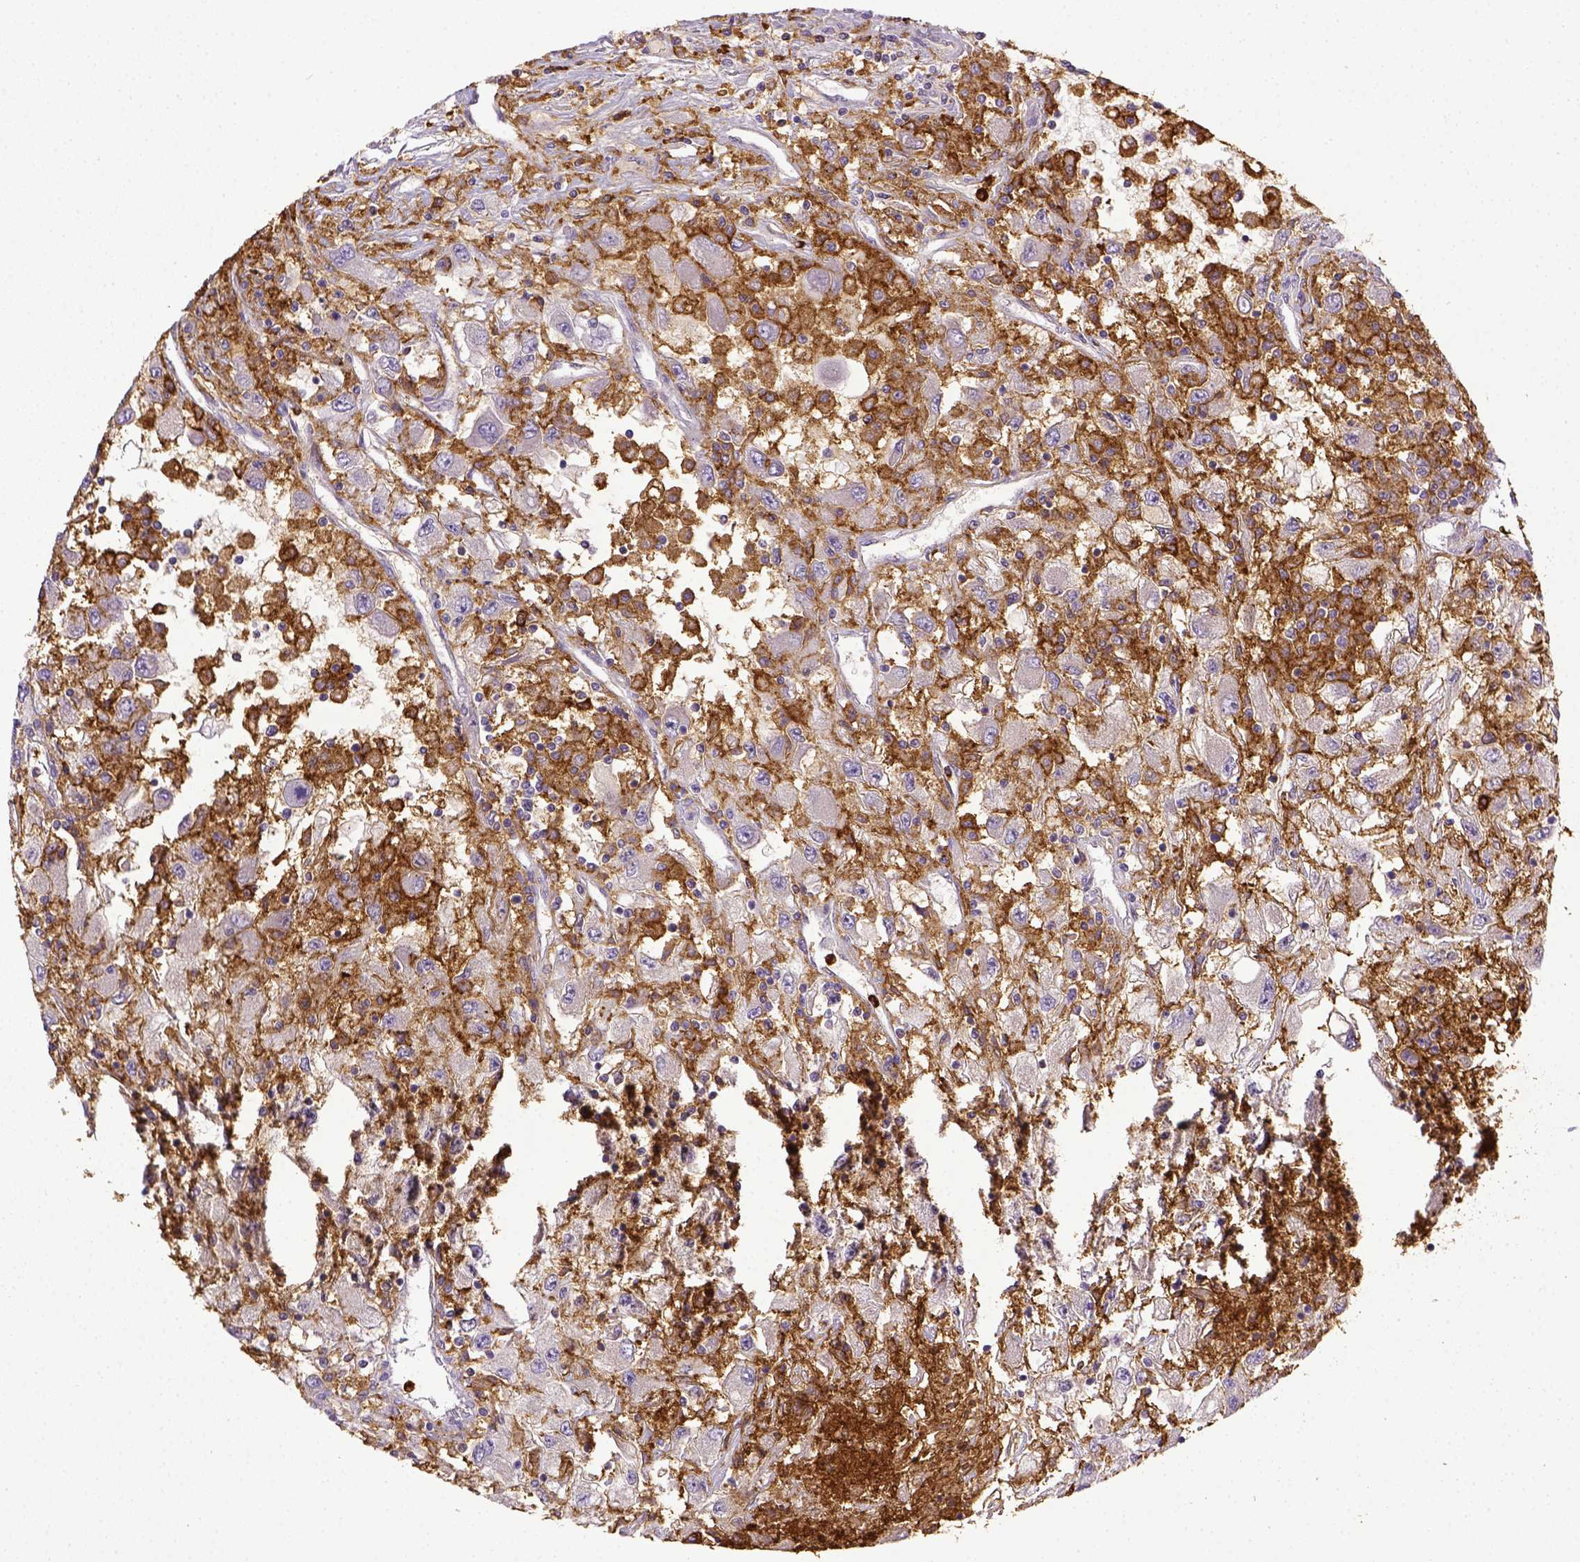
{"staining": {"intensity": "negative", "quantity": "none", "location": "none"}, "tissue": "renal cancer", "cell_type": "Tumor cells", "image_type": "cancer", "snomed": [{"axis": "morphology", "description": "Adenocarcinoma, NOS"}, {"axis": "topography", "description": "Kidney"}], "caption": "DAB (3,3'-diaminobenzidine) immunohistochemical staining of renal adenocarcinoma reveals no significant staining in tumor cells. (Stains: DAB immunohistochemistry with hematoxylin counter stain, Microscopy: brightfield microscopy at high magnification).", "gene": "ITGAM", "patient": {"sex": "female", "age": 67}}